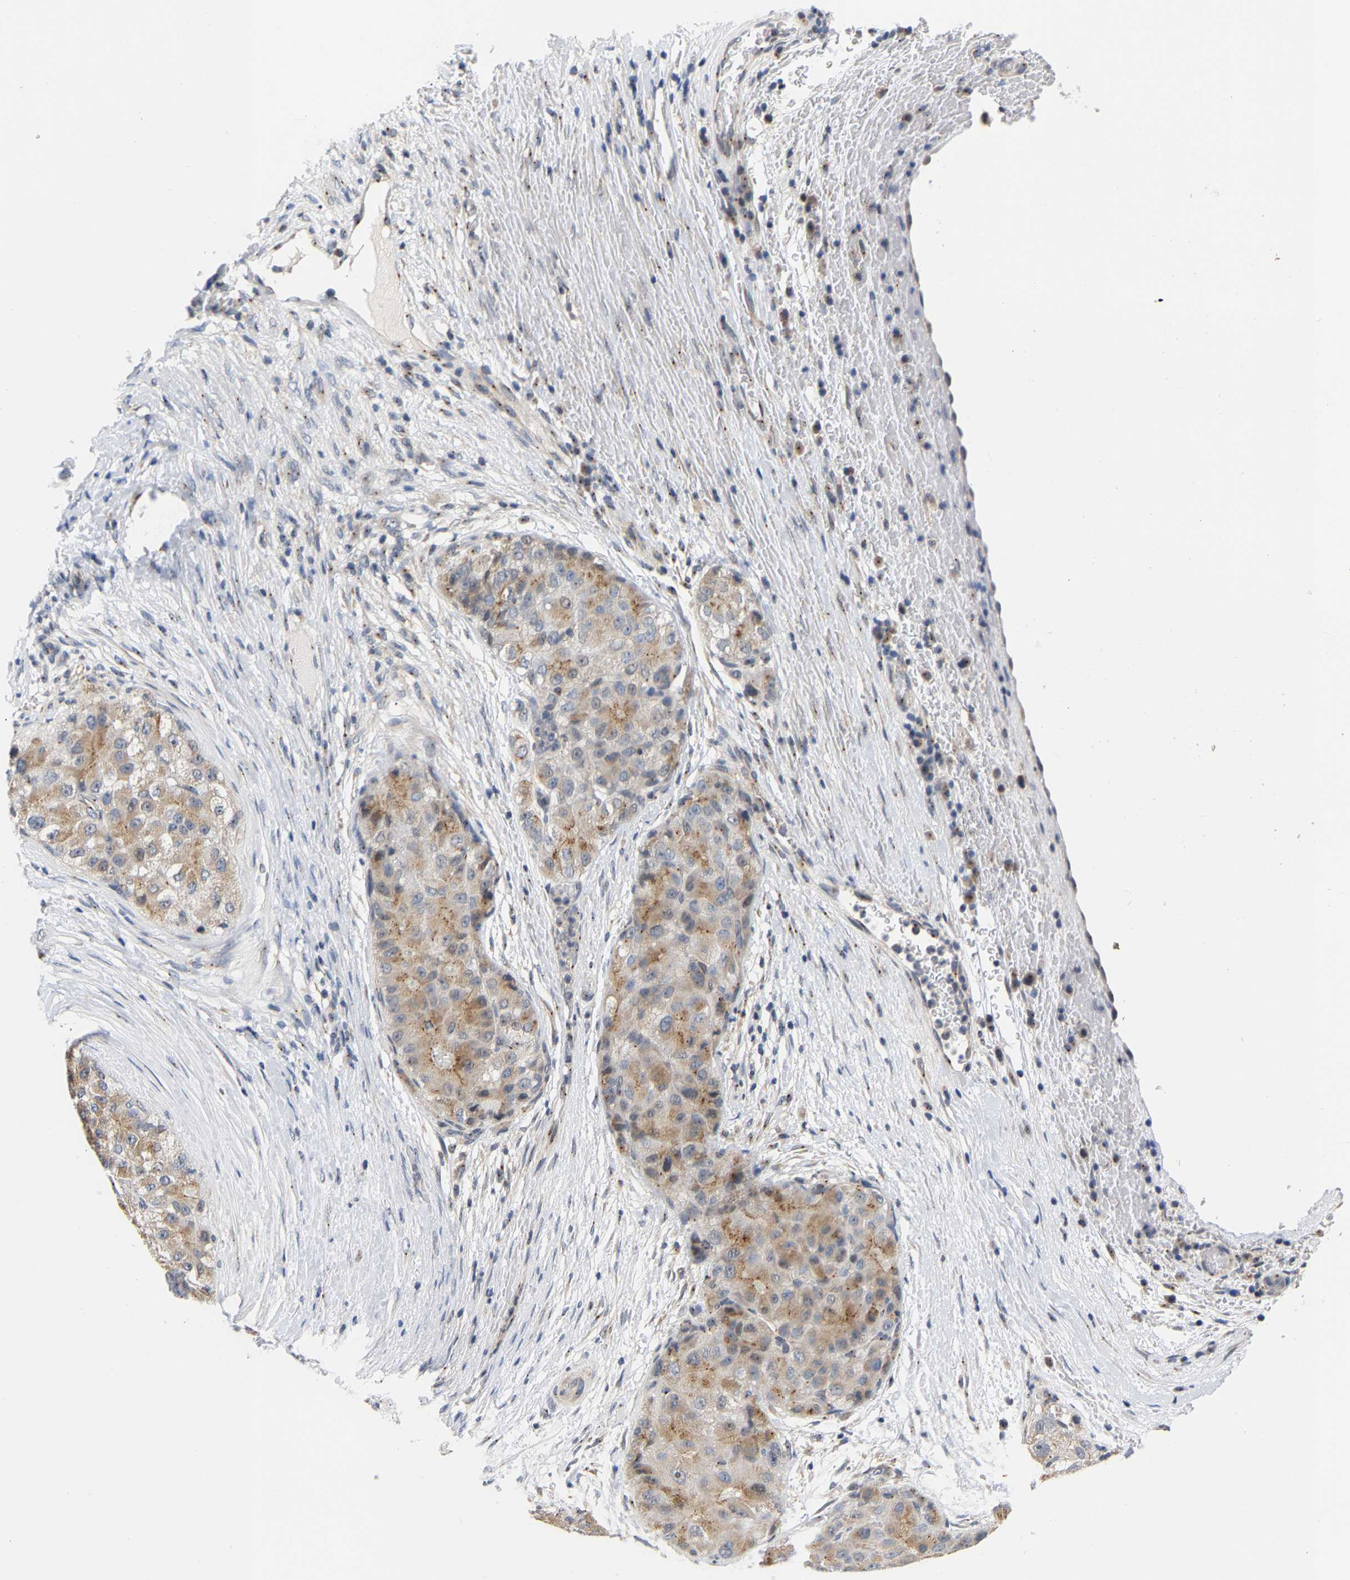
{"staining": {"intensity": "weak", "quantity": ">75%", "location": "cytoplasmic/membranous"}, "tissue": "liver cancer", "cell_type": "Tumor cells", "image_type": "cancer", "snomed": [{"axis": "morphology", "description": "Carcinoma, Hepatocellular, NOS"}, {"axis": "topography", "description": "Liver"}], "caption": "IHC (DAB) staining of human liver cancer reveals weak cytoplasmic/membranous protein expression in about >75% of tumor cells. Immunohistochemistry stains the protein of interest in brown and the nuclei are stained blue.", "gene": "PCNT", "patient": {"sex": "male", "age": 80}}